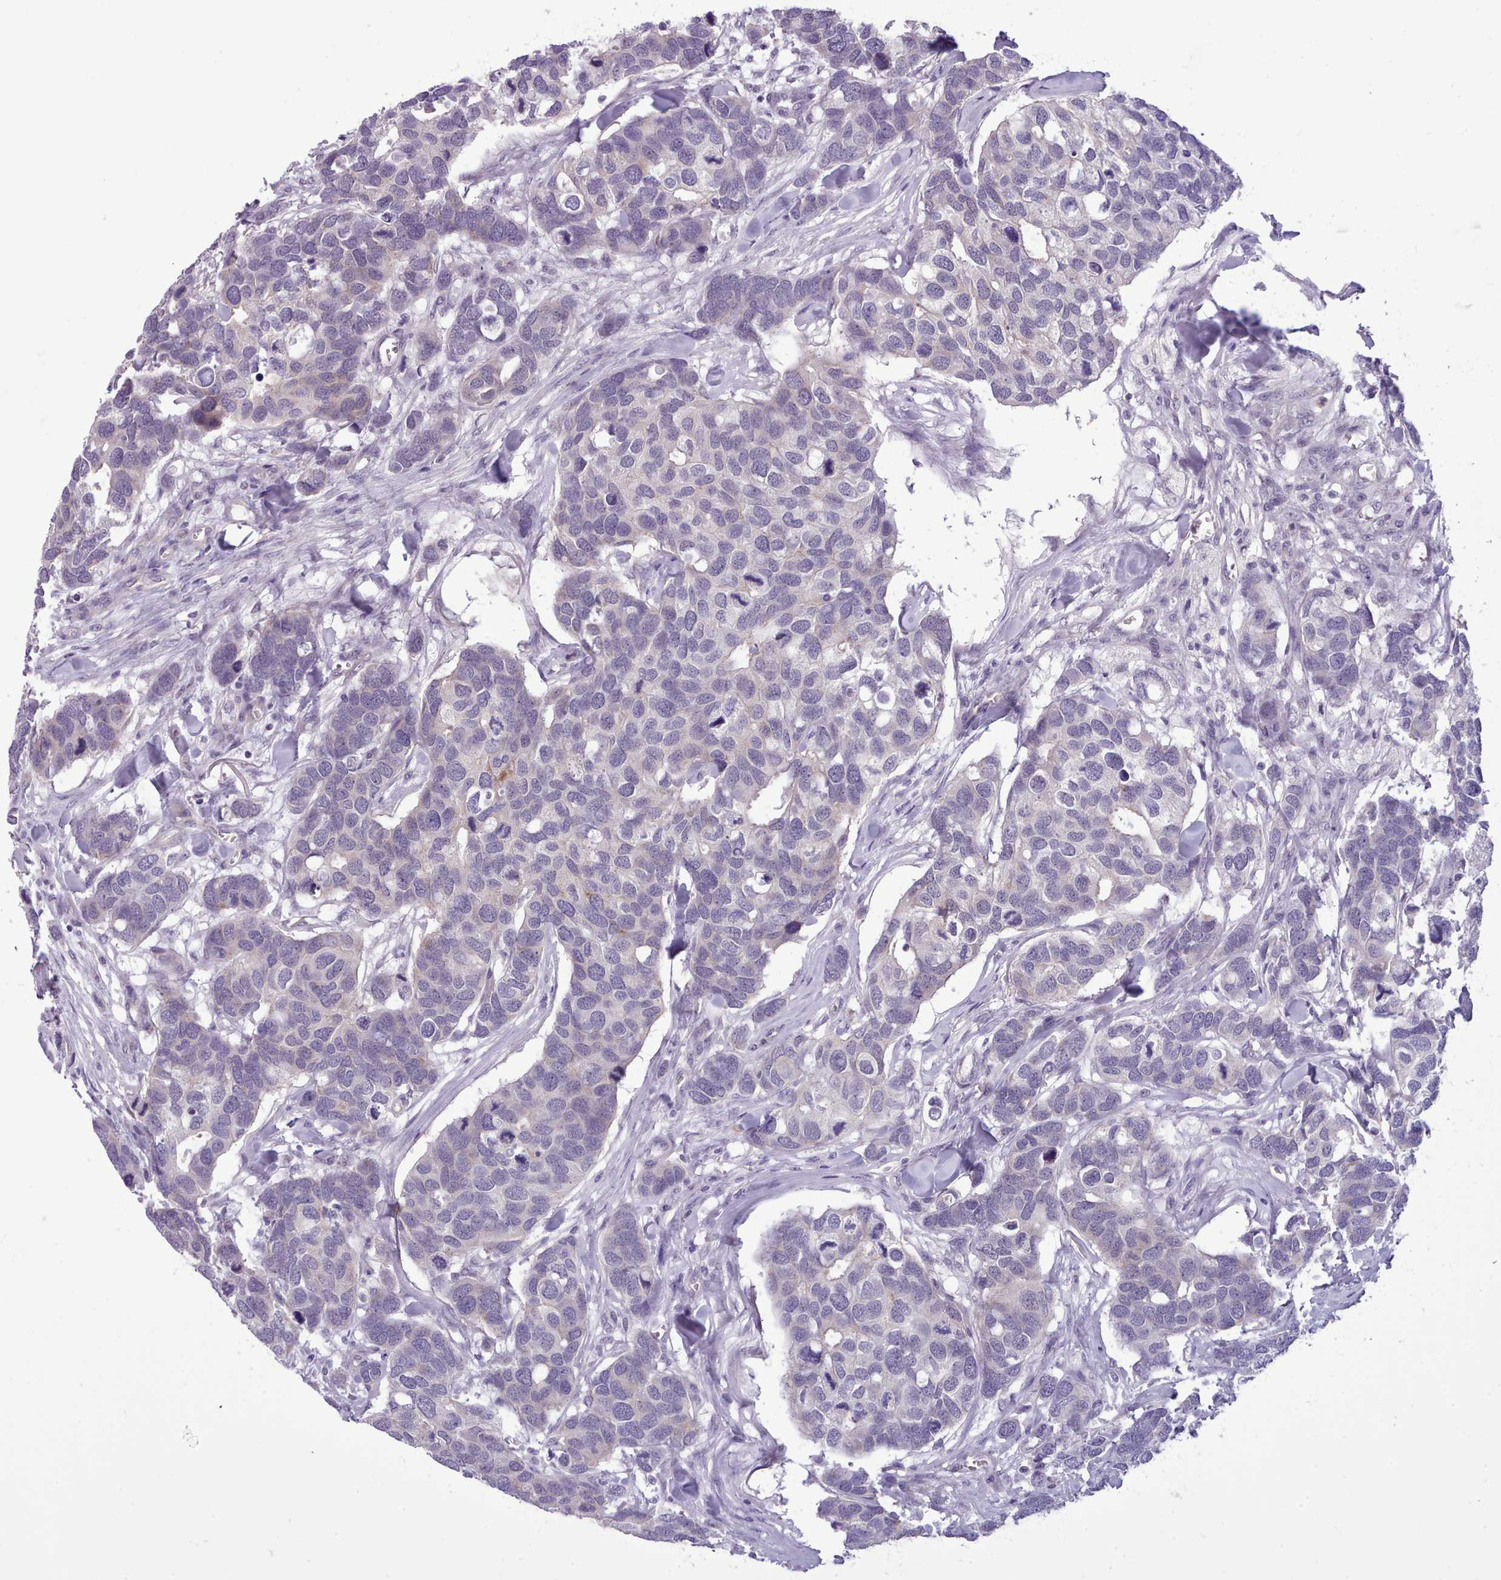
{"staining": {"intensity": "negative", "quantity": "none", "location": "none"}, "tissue": "breast cancer", "cell_type": "Tumor cells", "image_type": "cancer", "snomed": [{"axis": "morphology", "description": "Duct carcinoma"}, {"axis": "topography", "description": "Breast"}], "caption": "A high-resolution micrograph shows IHC staining of breast cancer, which displays no significant staining in tumor cells. Brightfield microscopy of immunohistochemistry stained with DAB (3,3'-diaminobenzidine) (brown) and hematoxylin (blue), captured at high magnification.", "gene": "KCTD16", "patient": {"sex": "female", "age": 83}}